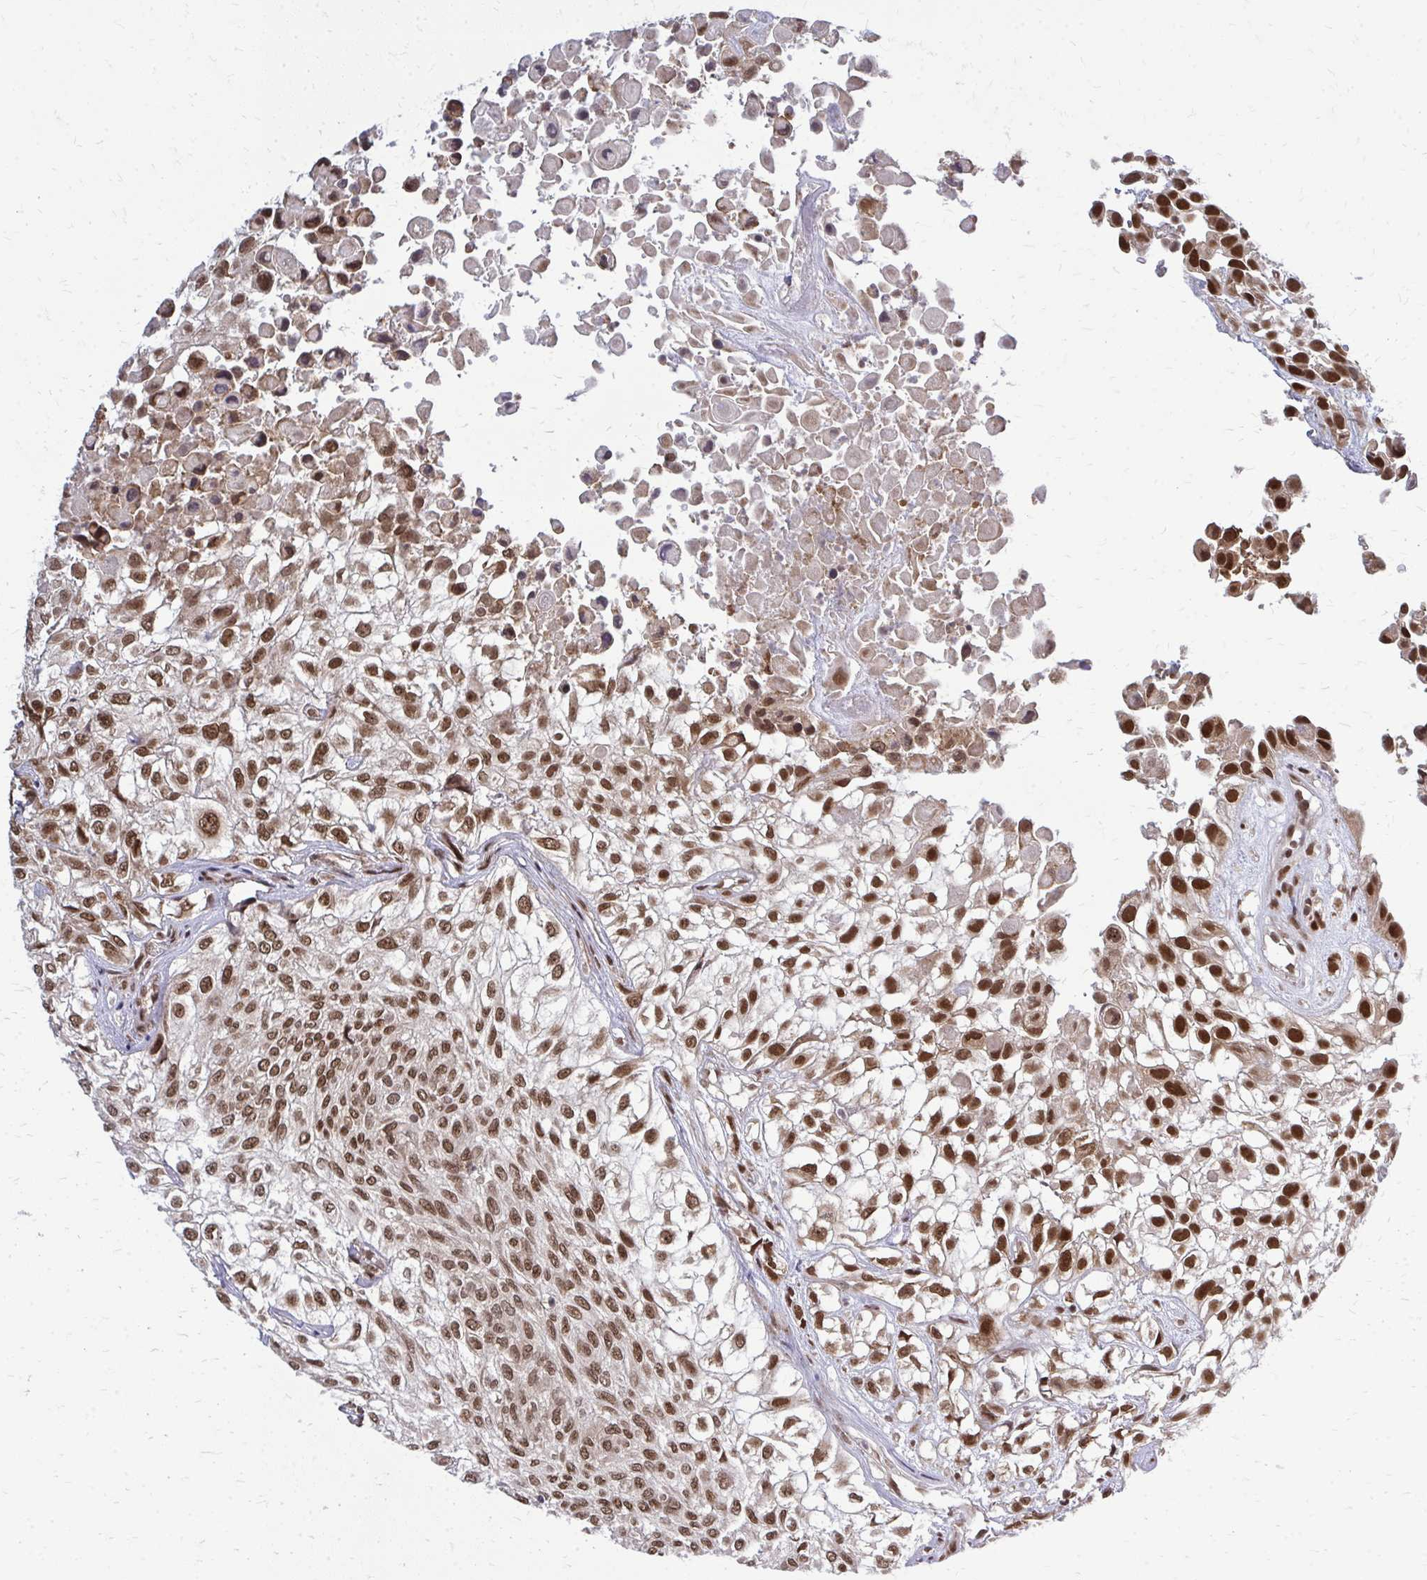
{"staining": {"intensity": "strong", "quantity": ">75%", "location": "nuclear"}, "tissue": "urothelial cancer", "cell_type": "Tumor cells", "image_type": "cancer", "snomed": [{"axis": "morphology", "description": "Urothelial carcinoma, High grade"}, {"axis": "topography", "description": "Urinary bladder"}], "caption": "Immunohistochemistry histopathology image of urothelial cancer stained for a protein (brown), which shows high levels of strong nuclear expression in about >75% of tumor cells.", "gene": "HDAC3", "patient": {"sex": "male", "age": 56}}